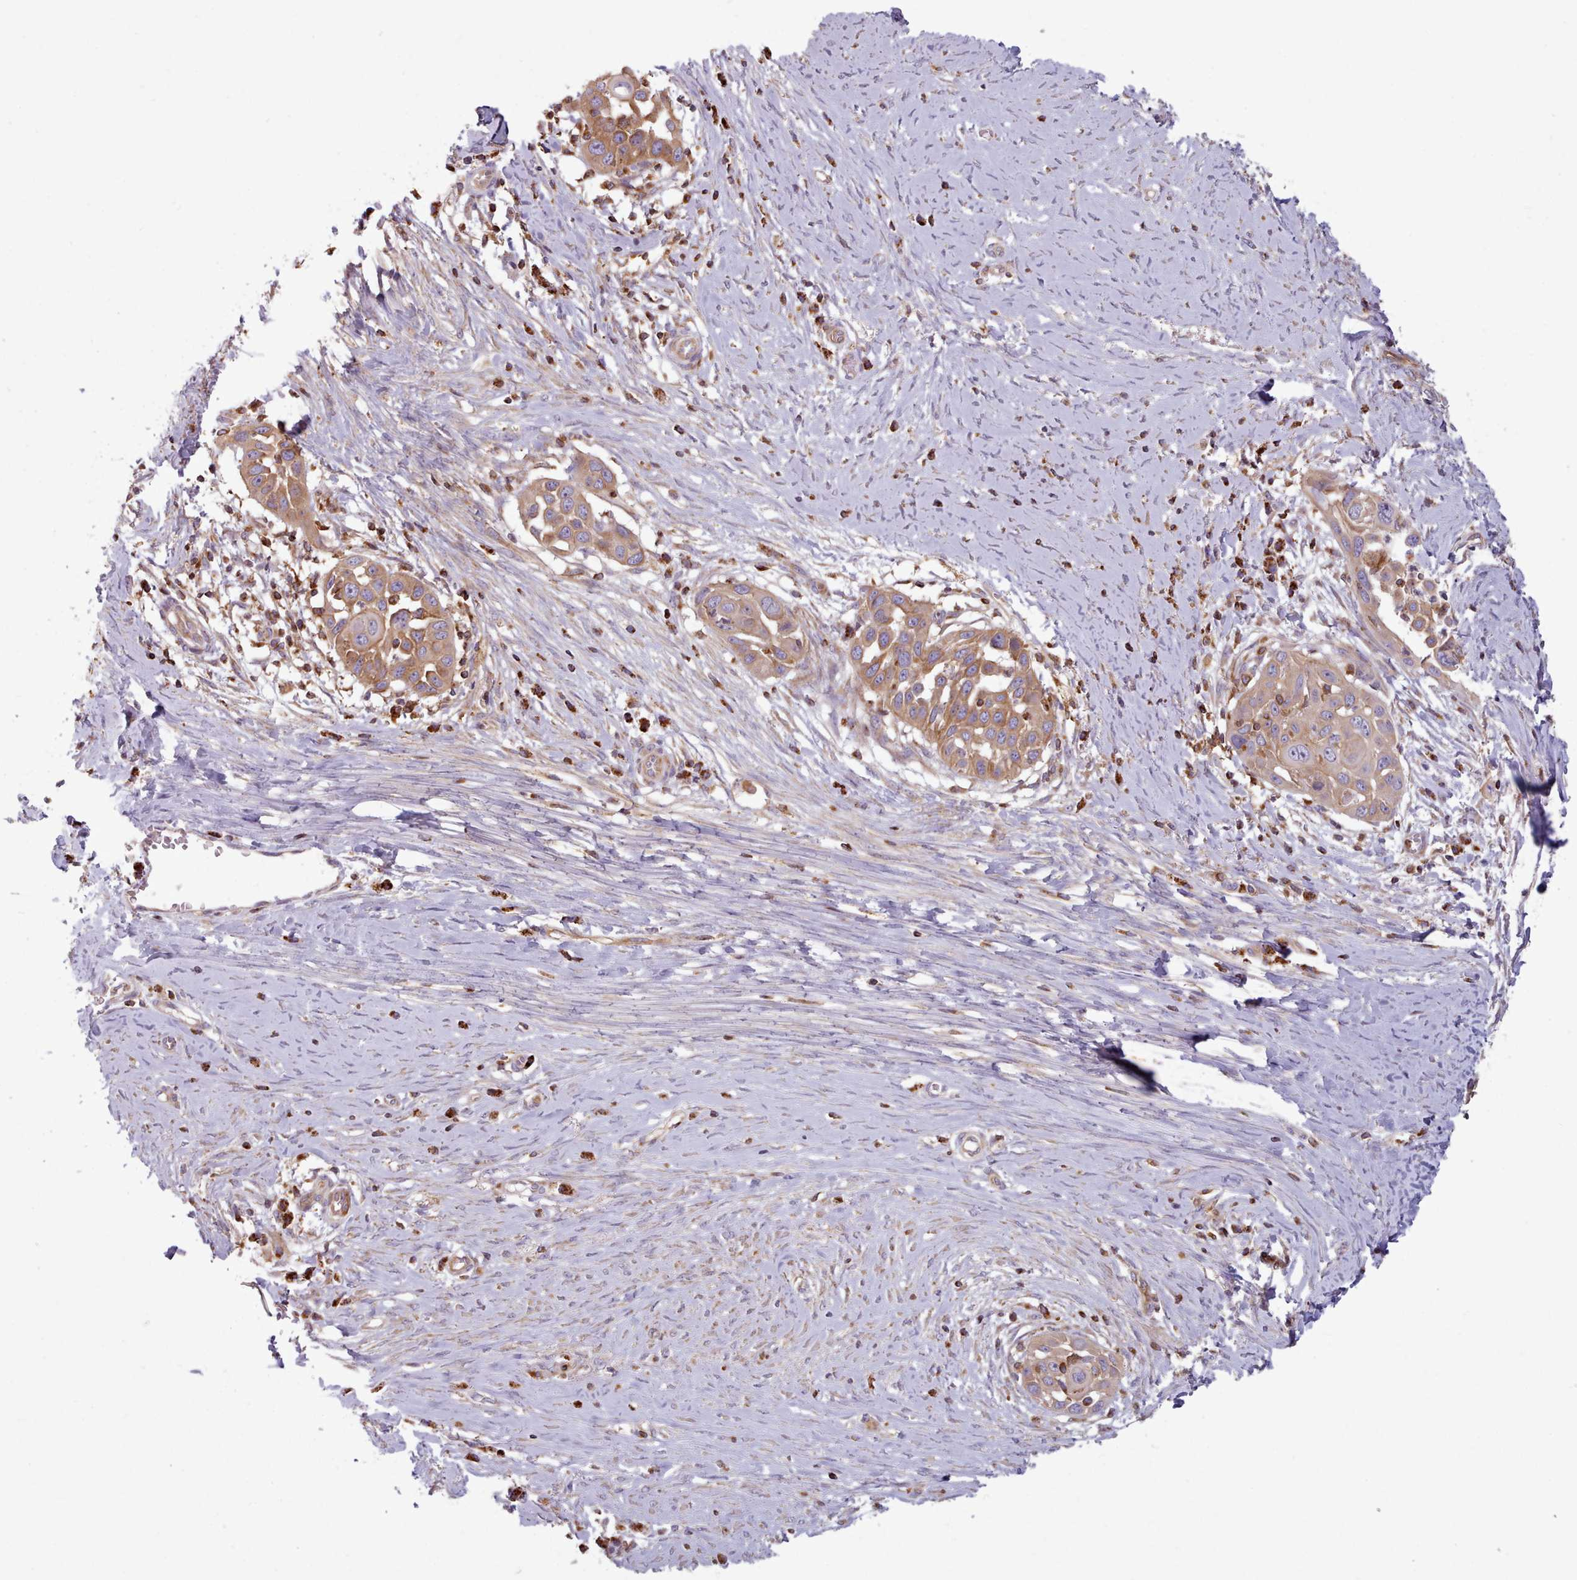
{"staining": {"intensity": "moderate", "quantity": ">75%", "location": "cytoplasmic/membranous"}, "tissue": "skin cancer", "cell_type": "Tumor cells", "image_type": "cancer", "snomed": [{"axis": "morphology", "description": "Squamous cell carcinoma, NOS"}, {"axis": "topography", "description": "Skin"}], "caption": "A medium amount of moderate cytoplasmic/membranous positivity is appreciated in about >75% of tumor cells in skin cancer (squamous cell carcinoma) tissue.", "gene": "CRYBG1", "patient": {"sex": "female", "age": 44}}